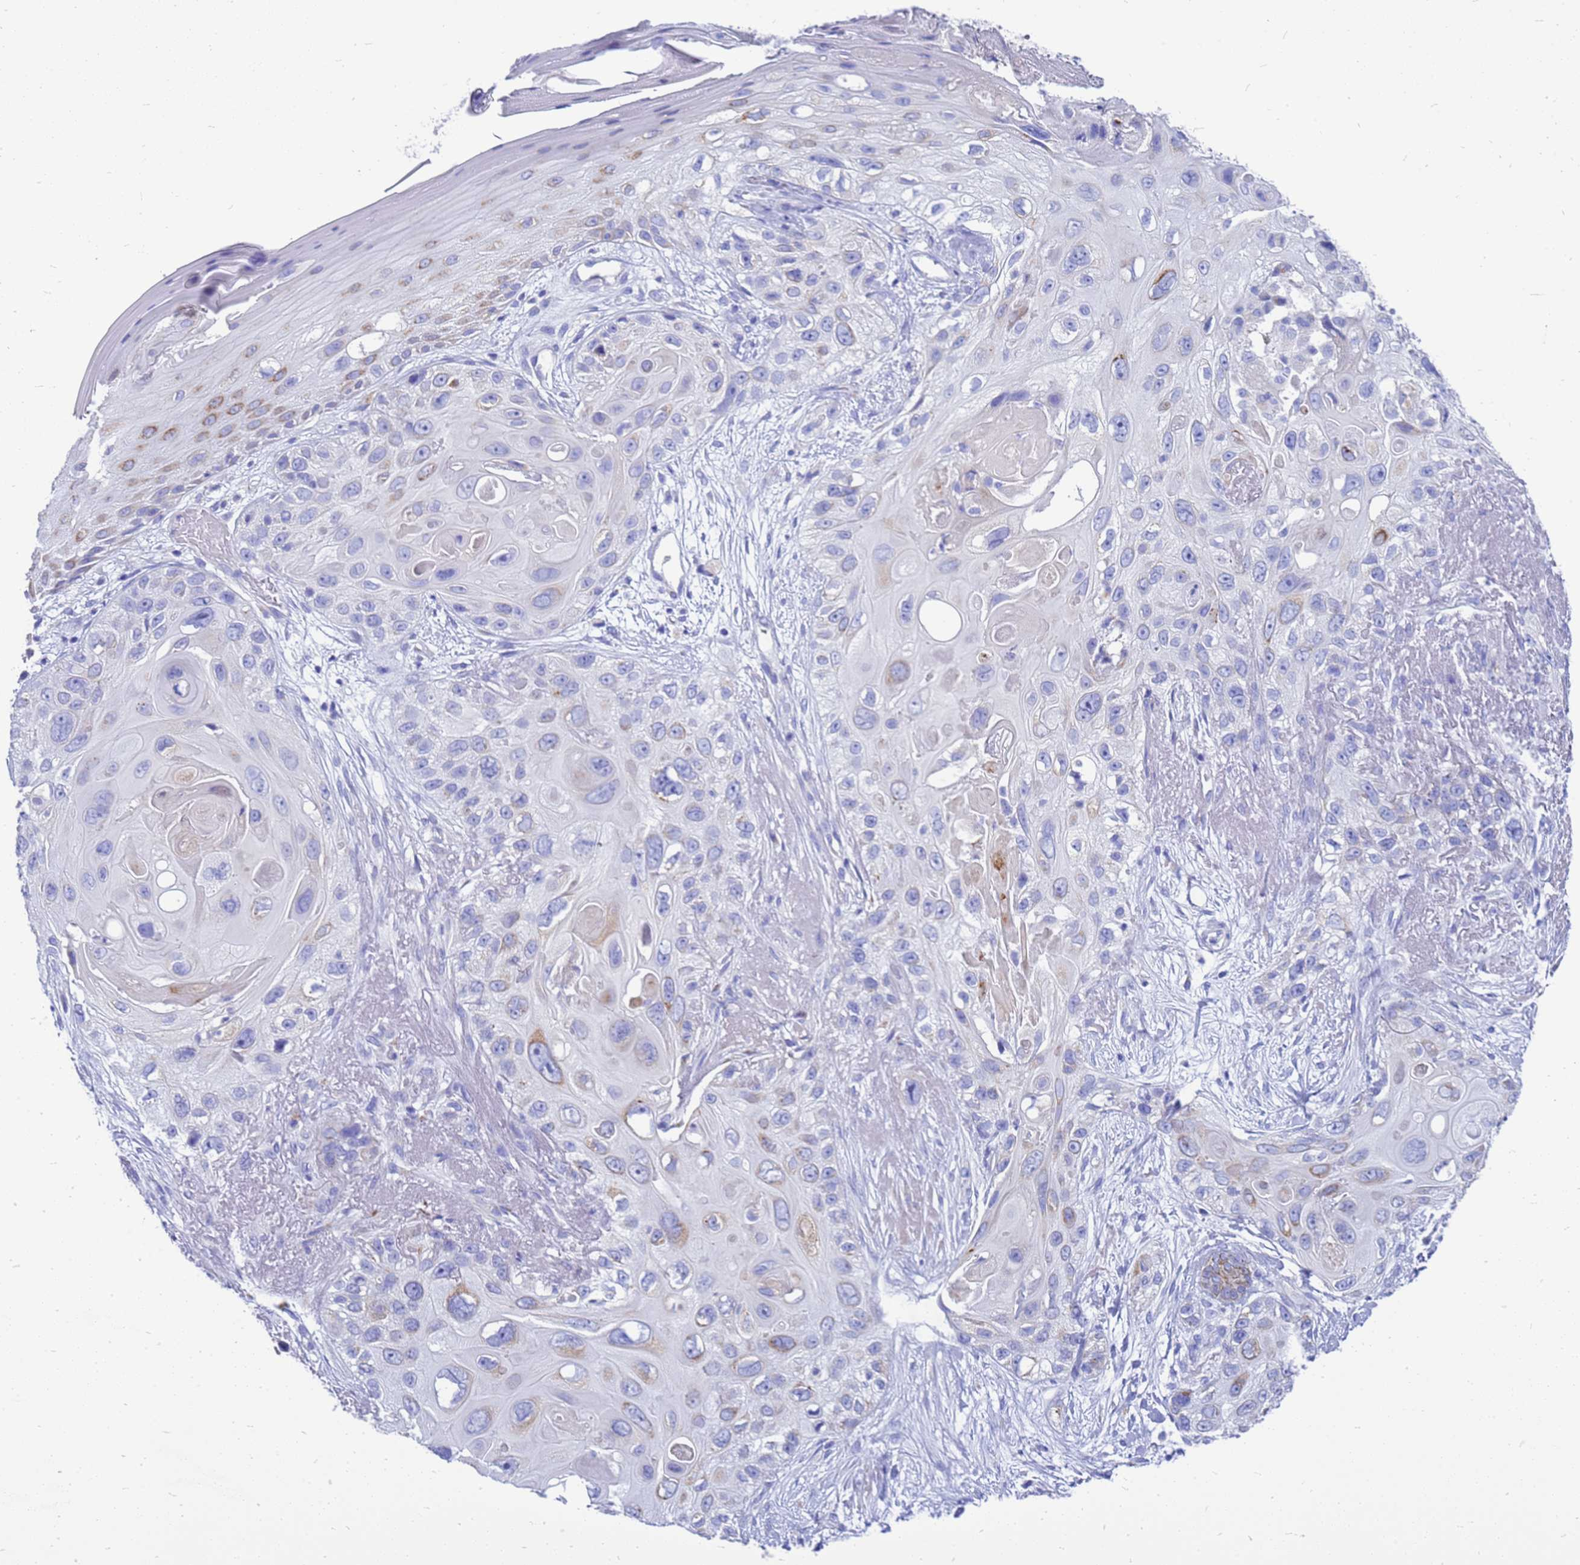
{"staining": {"intensity": "weak", "quantity": "<25%", "location": "cytoplasmic/membranous"}, "tissue": "skin cancer", "cell_type": "Tumor cells", "image_type": "cancer", "snomed": [{"axis": "morphology", "description": "Normal tissue, NOS"}, {"axis": "morphology", "description": "Squamous cell carcinoma, NOS"}, {"axis": "topography", "description": "Skin"}], "caption": "Image shows no significant protein positivity in tumor cells of skin cancer (squamous cell carcinoma). (Stains: DAB immunohistochemistry with hematoxylin counter stain, Microscopy: brightfield microscopy at high magnification).", "gene": "OR52E2", "patient": {"sex": "male", "age": 72}}